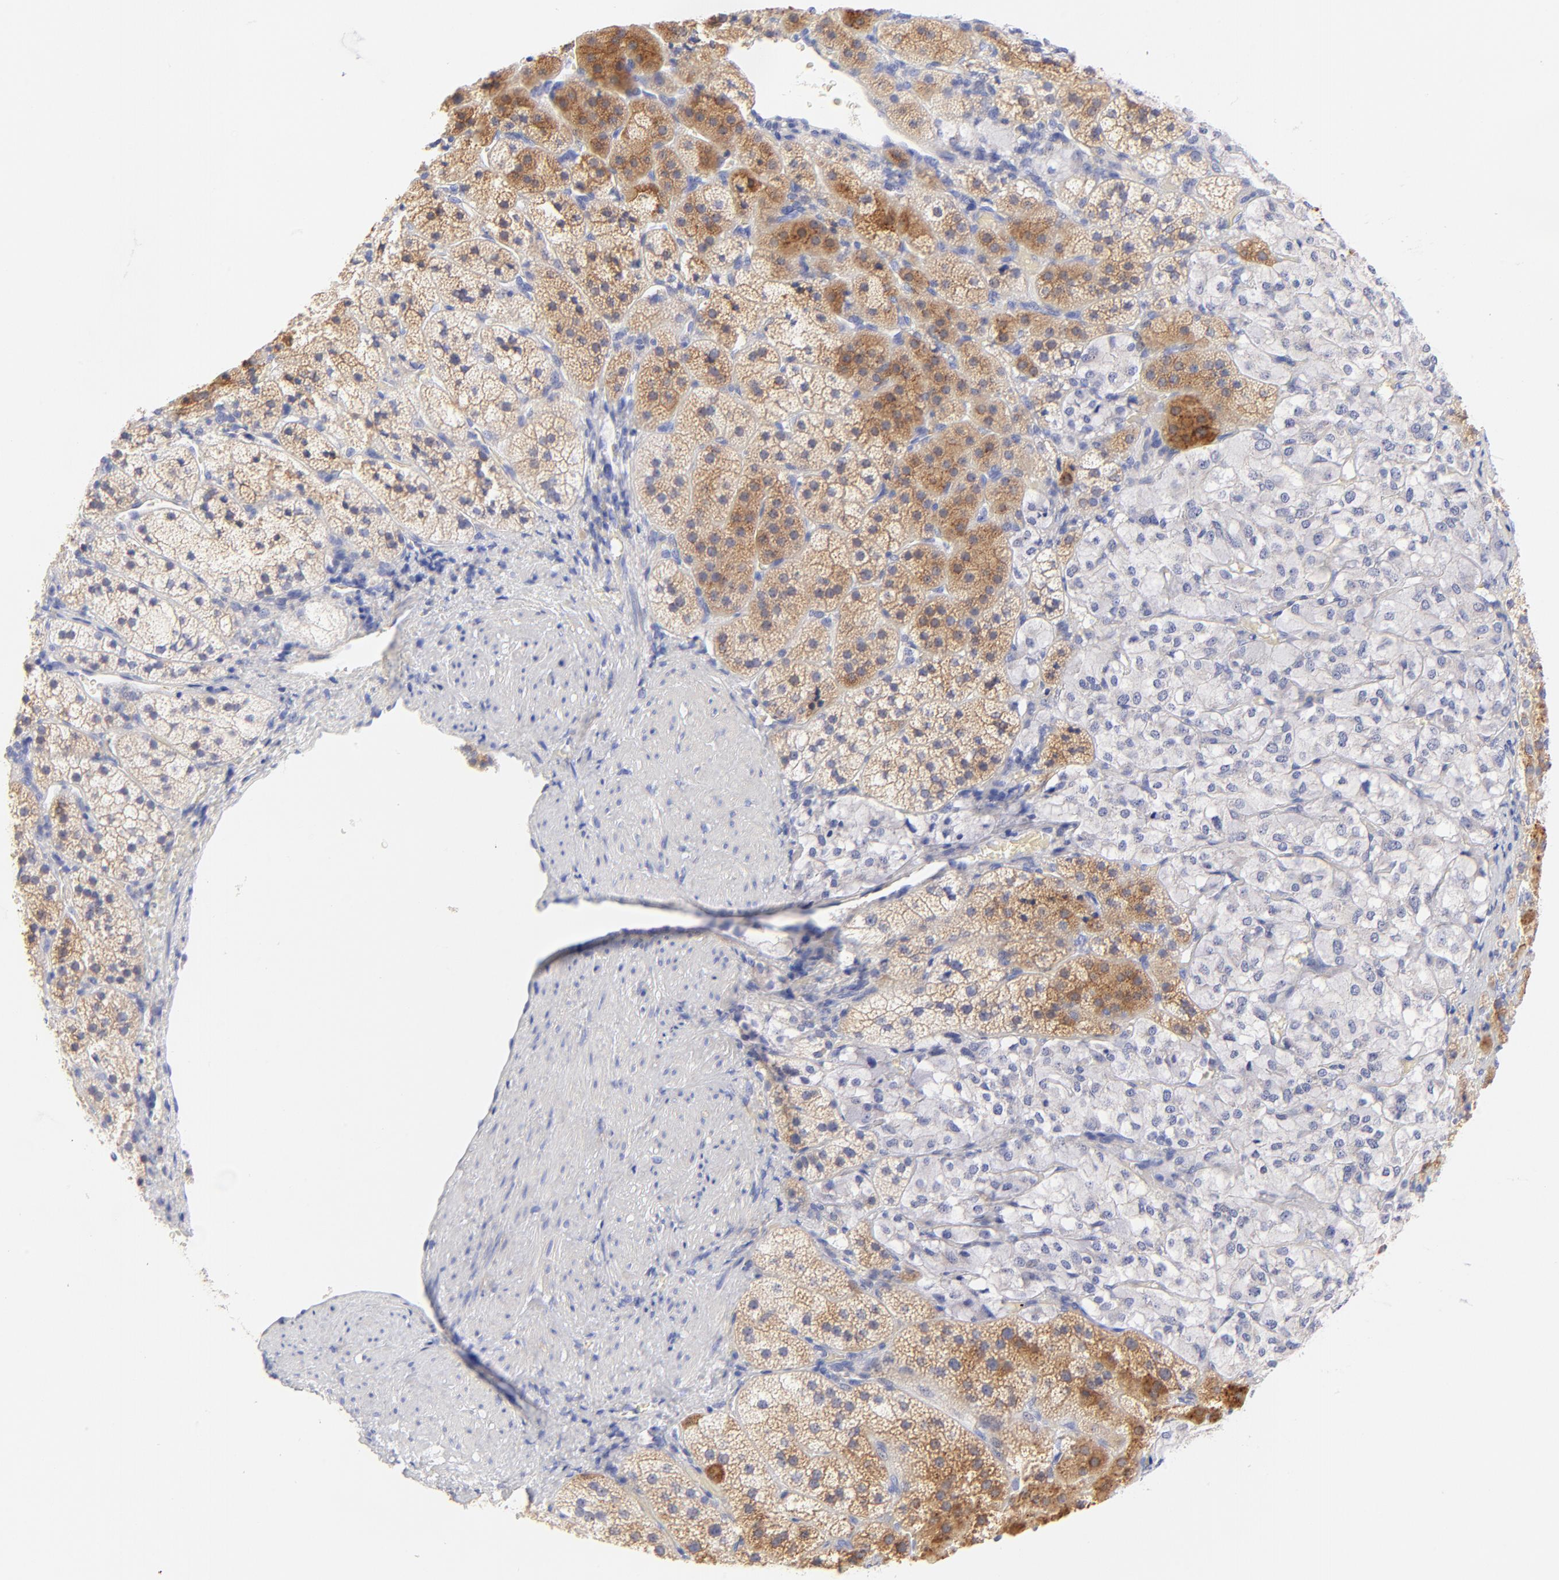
{"staining": {"intensity": "moderate", "quantity": "25%-75%", "location": "cytoplasmic/membranous"}, "tissue": "adrenal gland", "cell_type": "Glandular cells", "image_type": "normal", "snomed": [{"axis": "morphology", "description": "Normal tissue, NOS"}, {"axis": "topography", "description": "Adrenal gland"}], "caption": "High-magnification brightfield microscopy of normal adrenal gland stained with DAB (brown) and counterstained with hematoxylin (blue). glandular cells exhibit moderate cytoplasmic/membranous staining is seen in approximately25%-75% of cells. The protein is shown in brown color, while the nuclei are stained blue.", "gene": "EBP", "patient": {"sex": "female", "age": 44}}